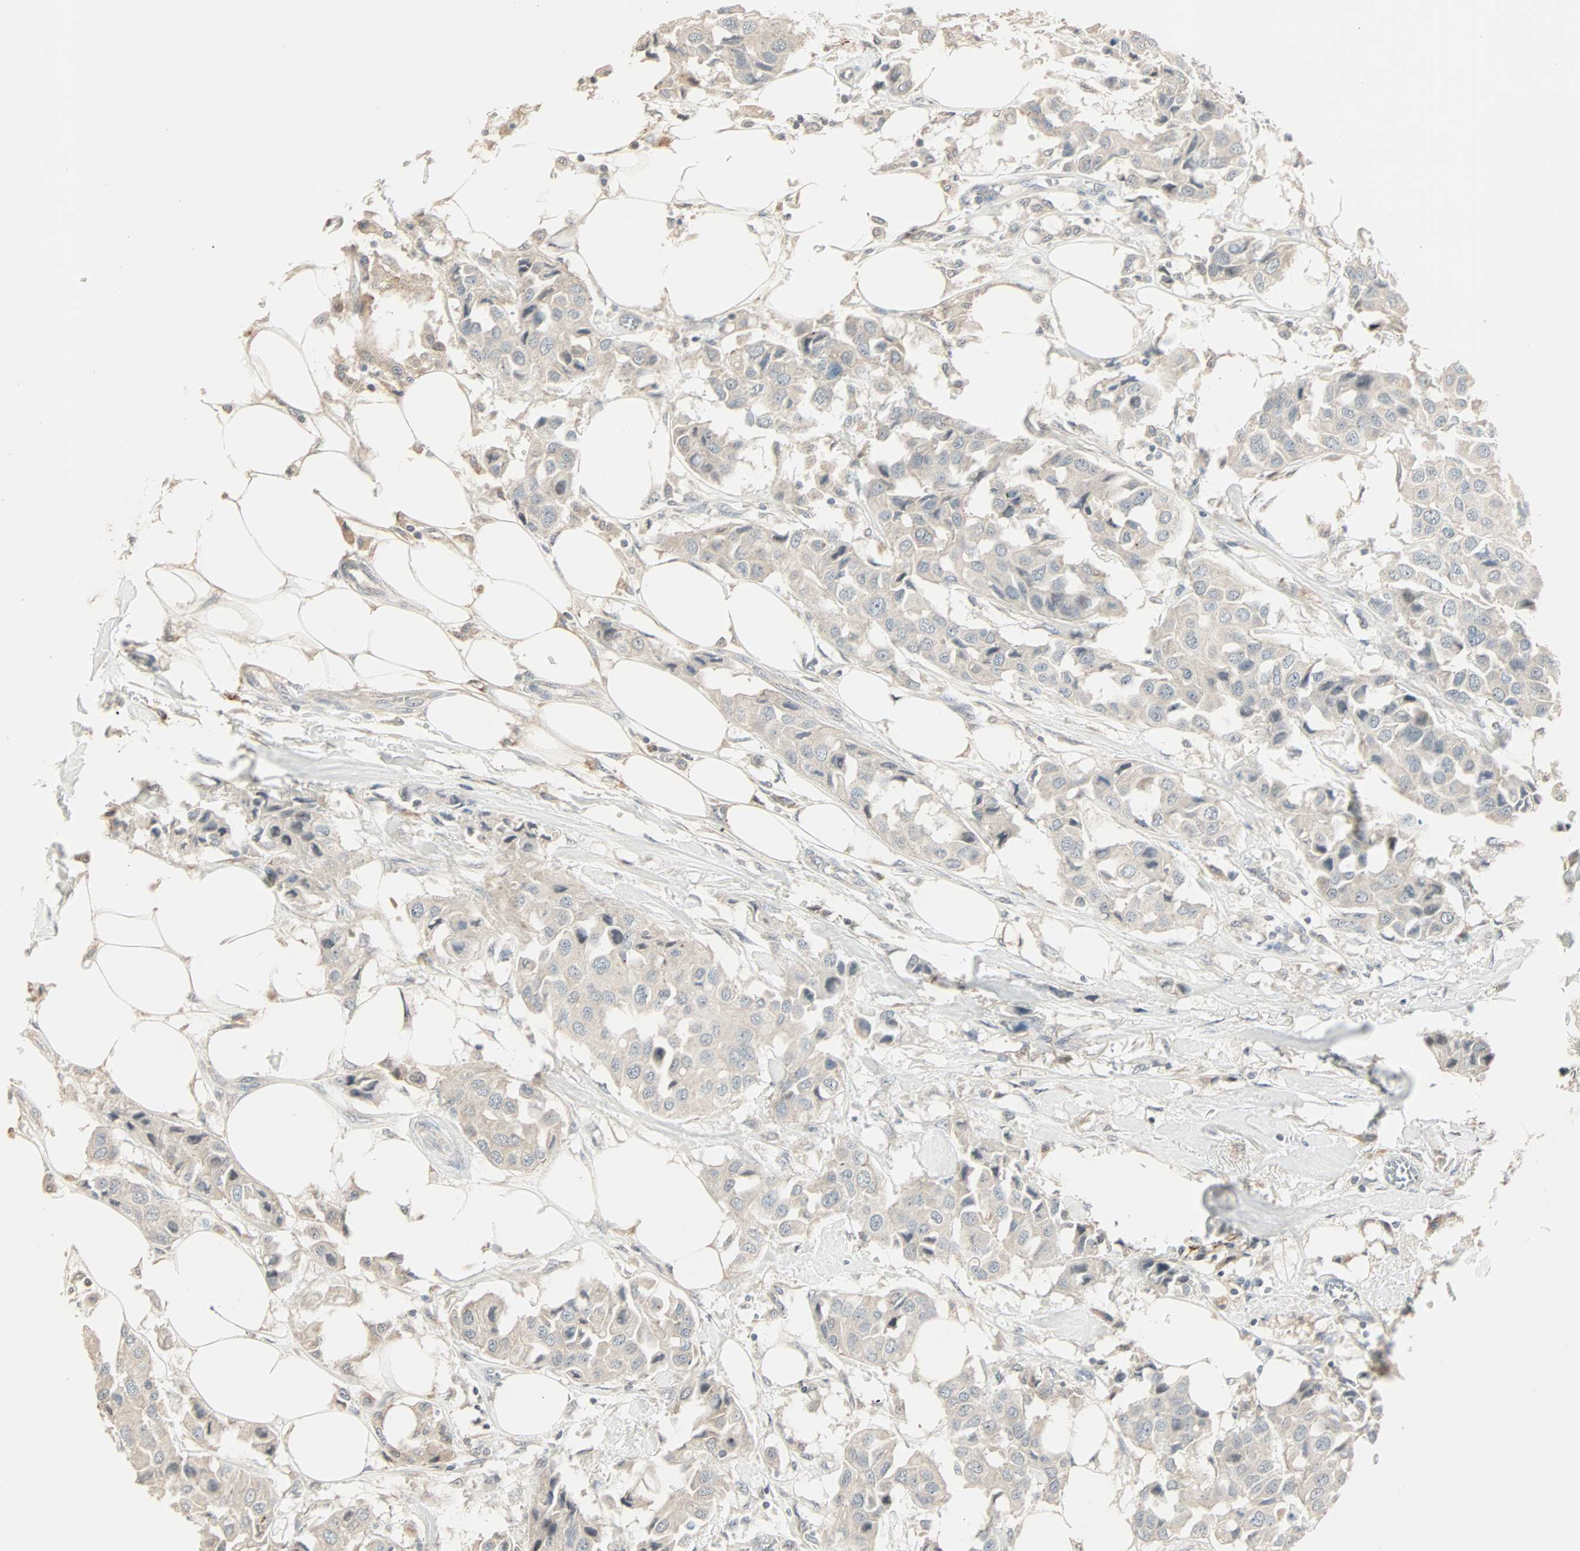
{"staining": {"intensity": "weak", "quantity": ">75%", "location": "cytoplasmic/membranous"}, "tissue": "breast cancer", "cell_type": "Tumor cells", "image_type": "cancer", "snomed": [{"axis": "morphology", "description": "Duct carcinoma"}, {"axis": "topography", "description": "Breast"}], "caption": "This photomicrograph displays immunohistochemistry staining of breast cancer (infiltrating ductal carcinoma), with low weak cytoplasmic/membranous positivity in approximately >75% of tumor cells.", "gene": "KDM4A", "patient": {"sex": "female", "age": 80}}